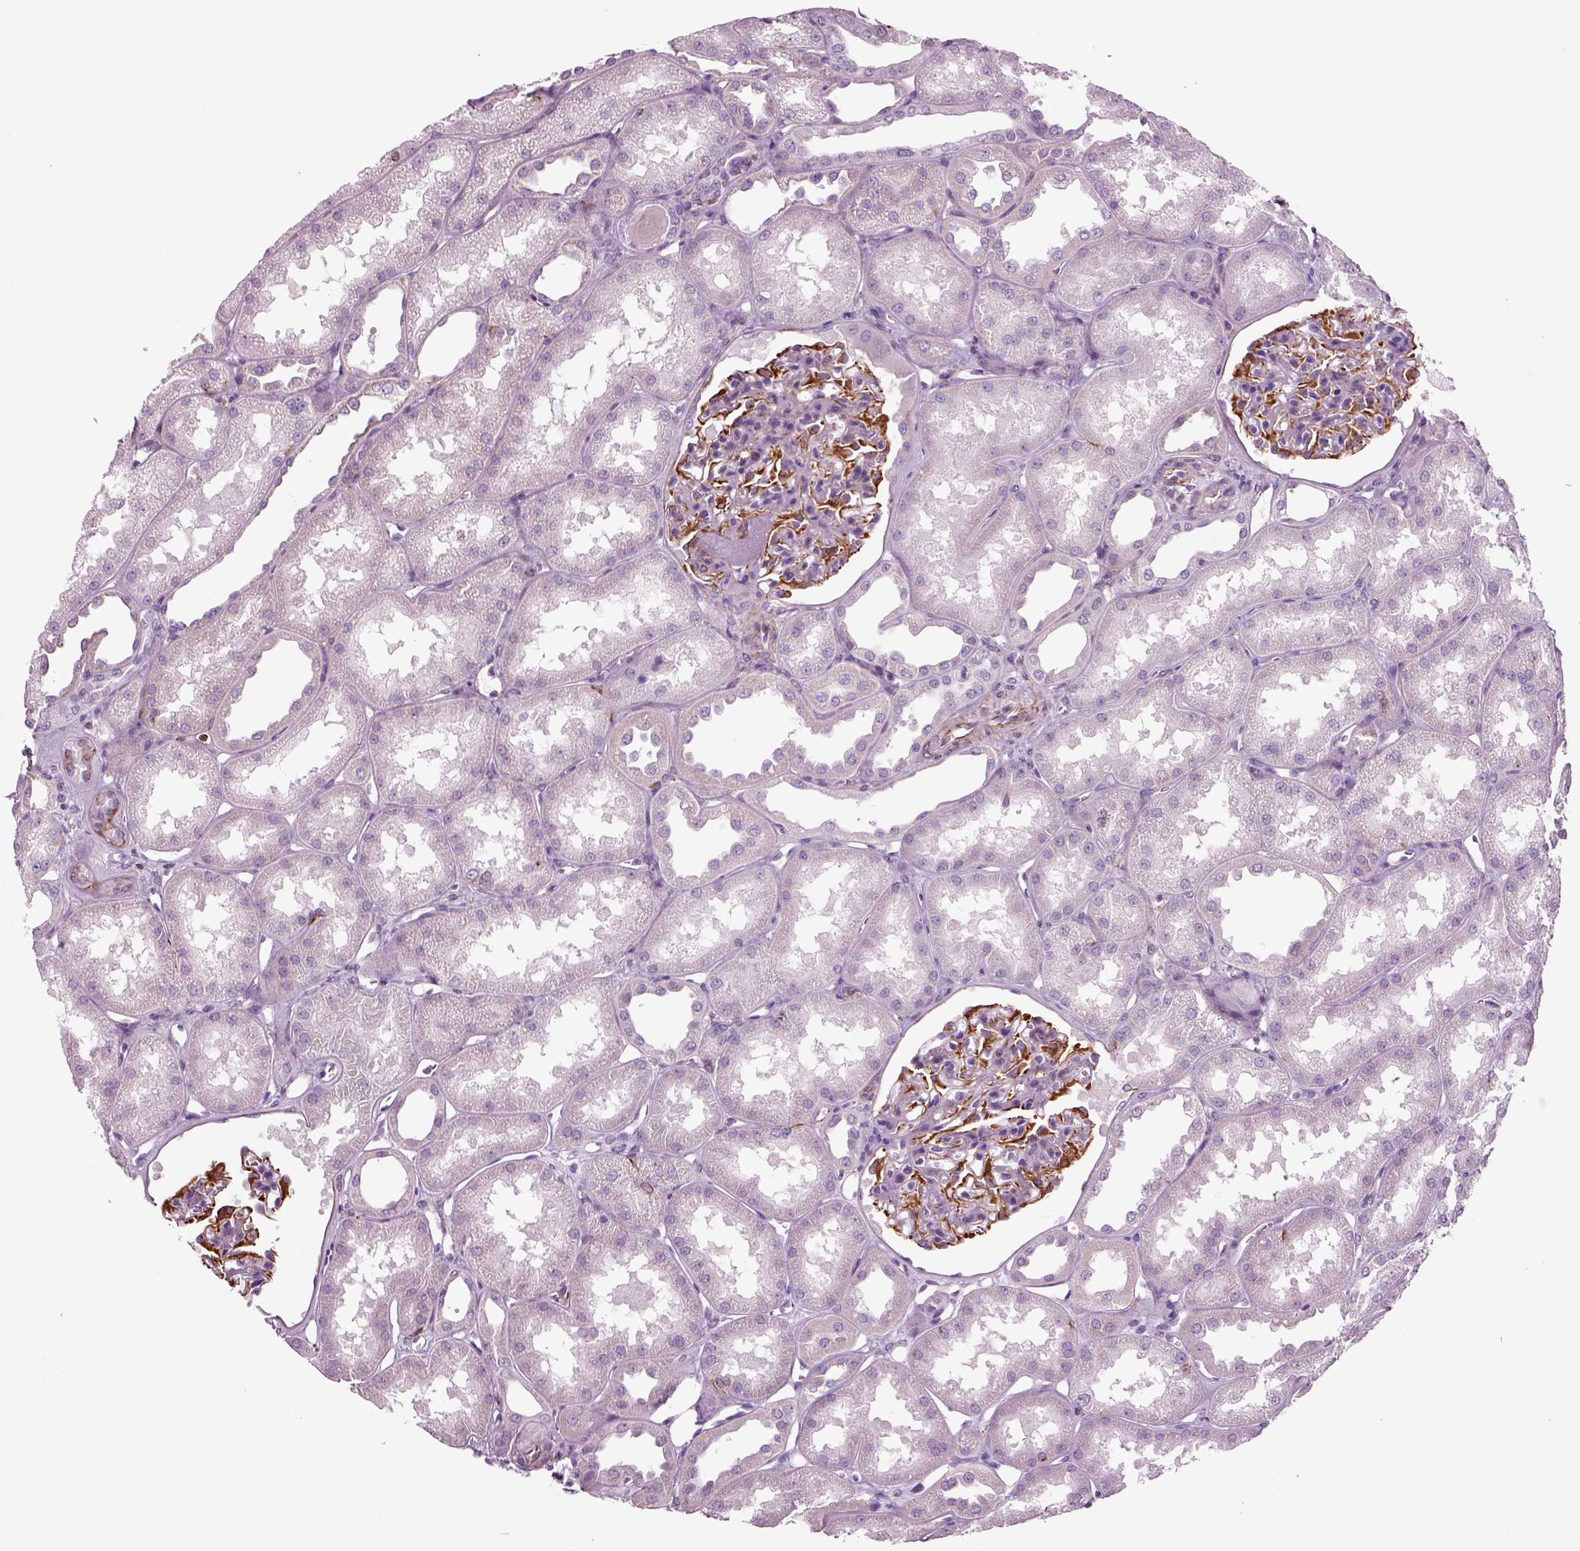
{"staining": {"intensity": "strong", "quantity": ">75%", "location": "cytoplasmic/membranous"}, "tissue": "kidney", "cell_type": "Cells in glomeruli", "image_type": "normal", "snomed": [{"axis": "morphology", "description": "Normal tissue, NOS"}, {"axis": "topography", "description": "Kidney"}], "caption": "Unremarkable kidney was stained to show a protein in brown. There is high levels of strong cytoplasmic/membranous positivity in about >75% of cells in glomeruli. The staining was performed using DAB, with brown indicating positive protein expression. Nuclei are stained blue with hematoxylin.", "gene": "ACER3", "patient": {"sex": "male", "age": 61}}